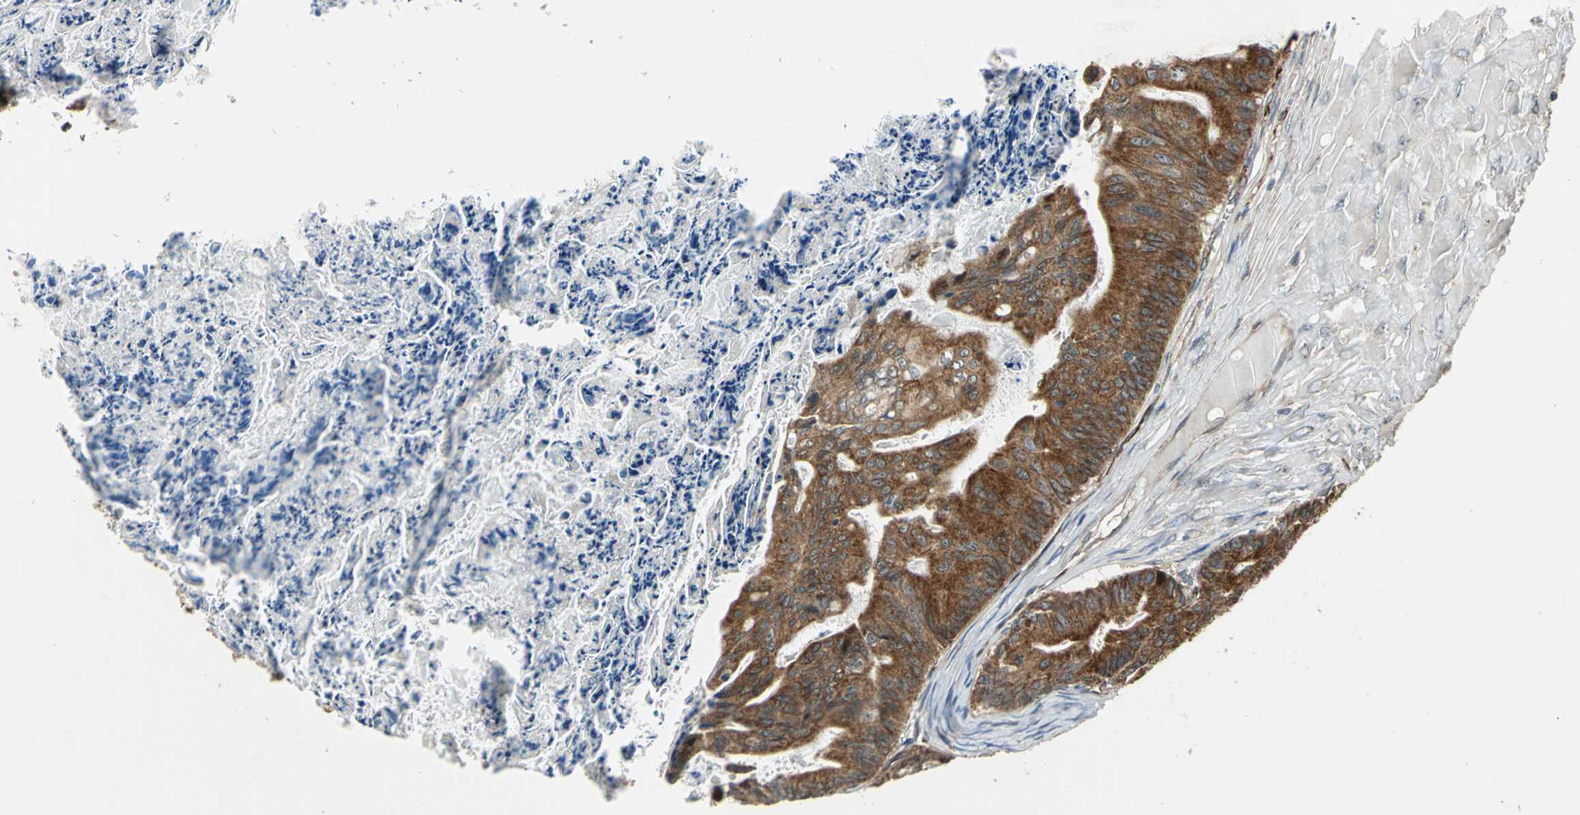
{"staining": {"intensity": "strong", "quantity": ">75%", "location": "cytoplasmic/membranous"}, "tissue": "ovarian cancer", "cell_type": "Tumor cells", "image_type": "cancer", "snomed": [{"axis": "morphology", "description": "Cystadenocarcinoma, mucinous, NOS"}, {"axis": "topography", "description": "Ovary"}], "caption": "Immunohistochemical staining of ovarian cancer displays high levels of strong cytoplasmic/membranous protein staining in about >75% of tumor cells.", "gene": "EXD2", "patient": {"sex": "female", "age": 36}}